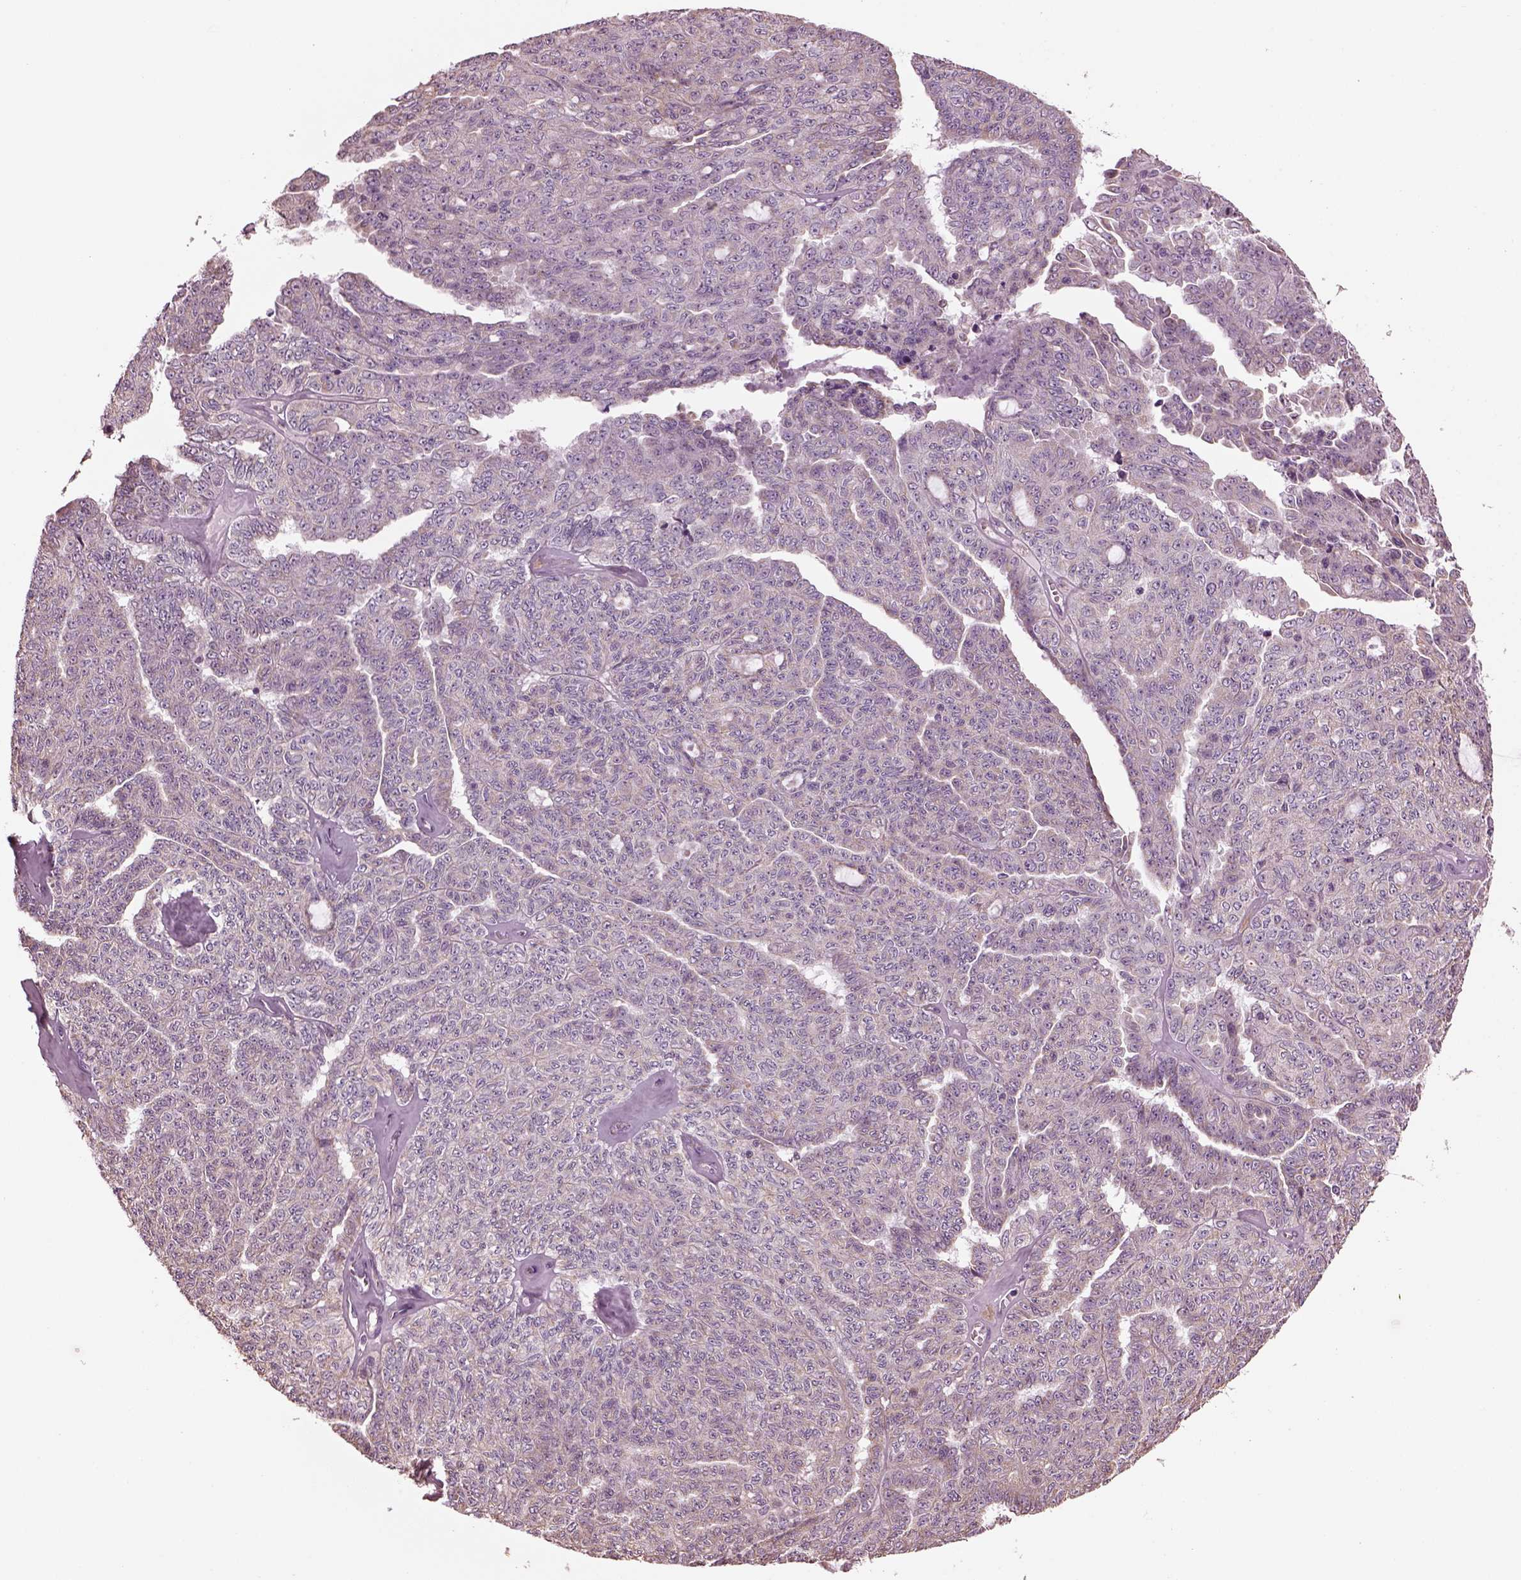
{"staining": {"intensity": "negative", "quantity": "none", "location": "none"}, "tissue": "ovarian cancer", "cell_type": "Tumor cells", "image_type": "cancer", "snomed": [{"axis": "morphology", "description": "Cystadenocarcinoma, serous, NOS"}, {"axis": "topography", "description": "Ovary"}], "caption": "IHC of human ovarian cancer (serous cystadenocarcinoma) displays no staining in tumor cells.", "gene": "SPATA7", "patient": {"sex": "female", "age": 71}}